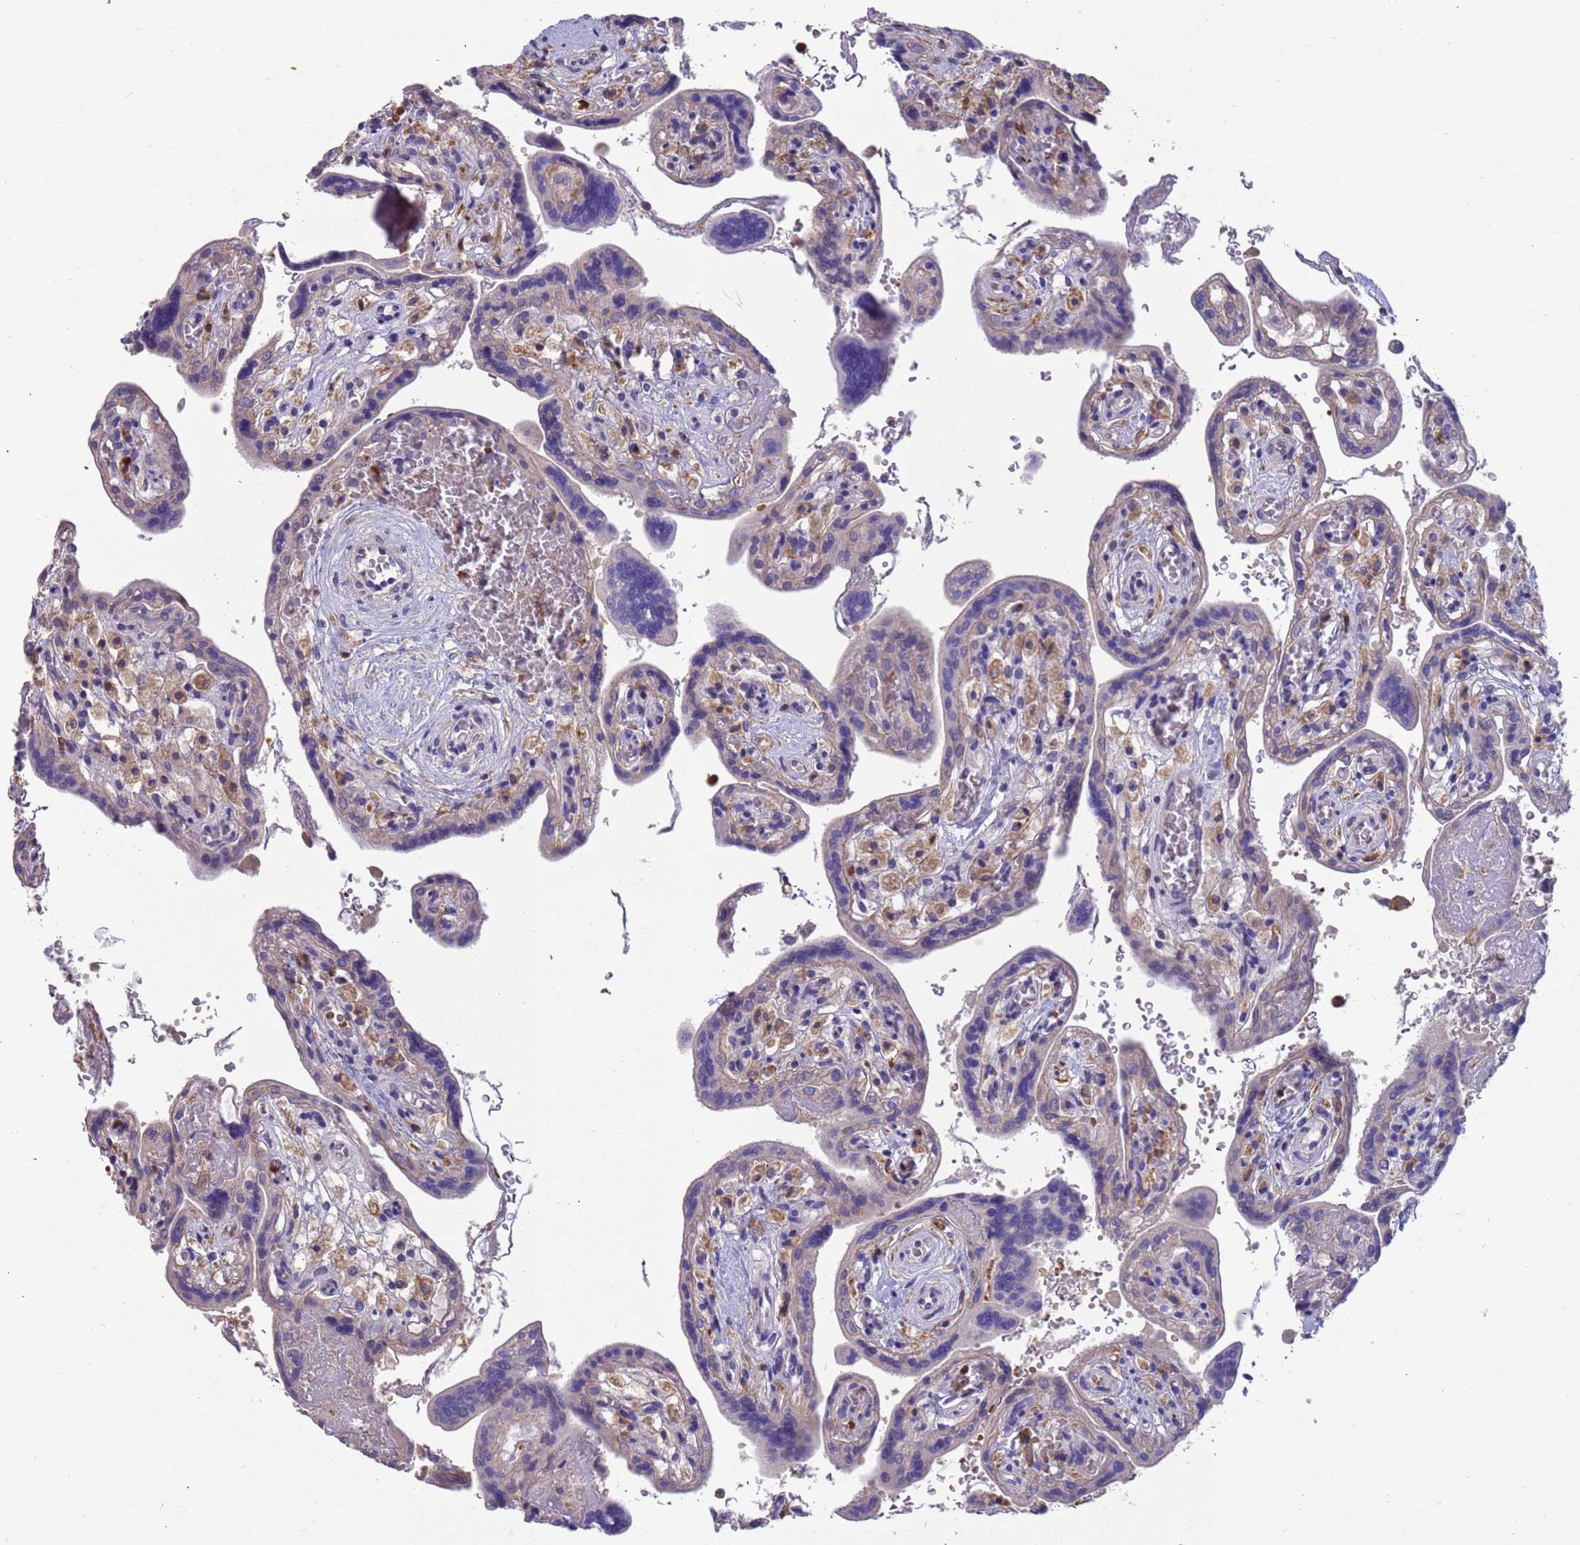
{"staining": {"intensity": "weak", "quantity": "<25%", "location": "cytoplasmic/membranous"}, "tissue": "placenta", "cell_type": "Trophoblastic cells", "image_type": "normal", "snomed": [{"axis": "morphology", "description": "Normal tissue, NOS"}, {"axis": "topography", "description": "Placenta"}], "caption": "A micrograph of placenta stained for a protein shows no brown staining in trophoblastic cells.", "gene": "AMPD3", "patient": {"sex": "female", "age": 37}}